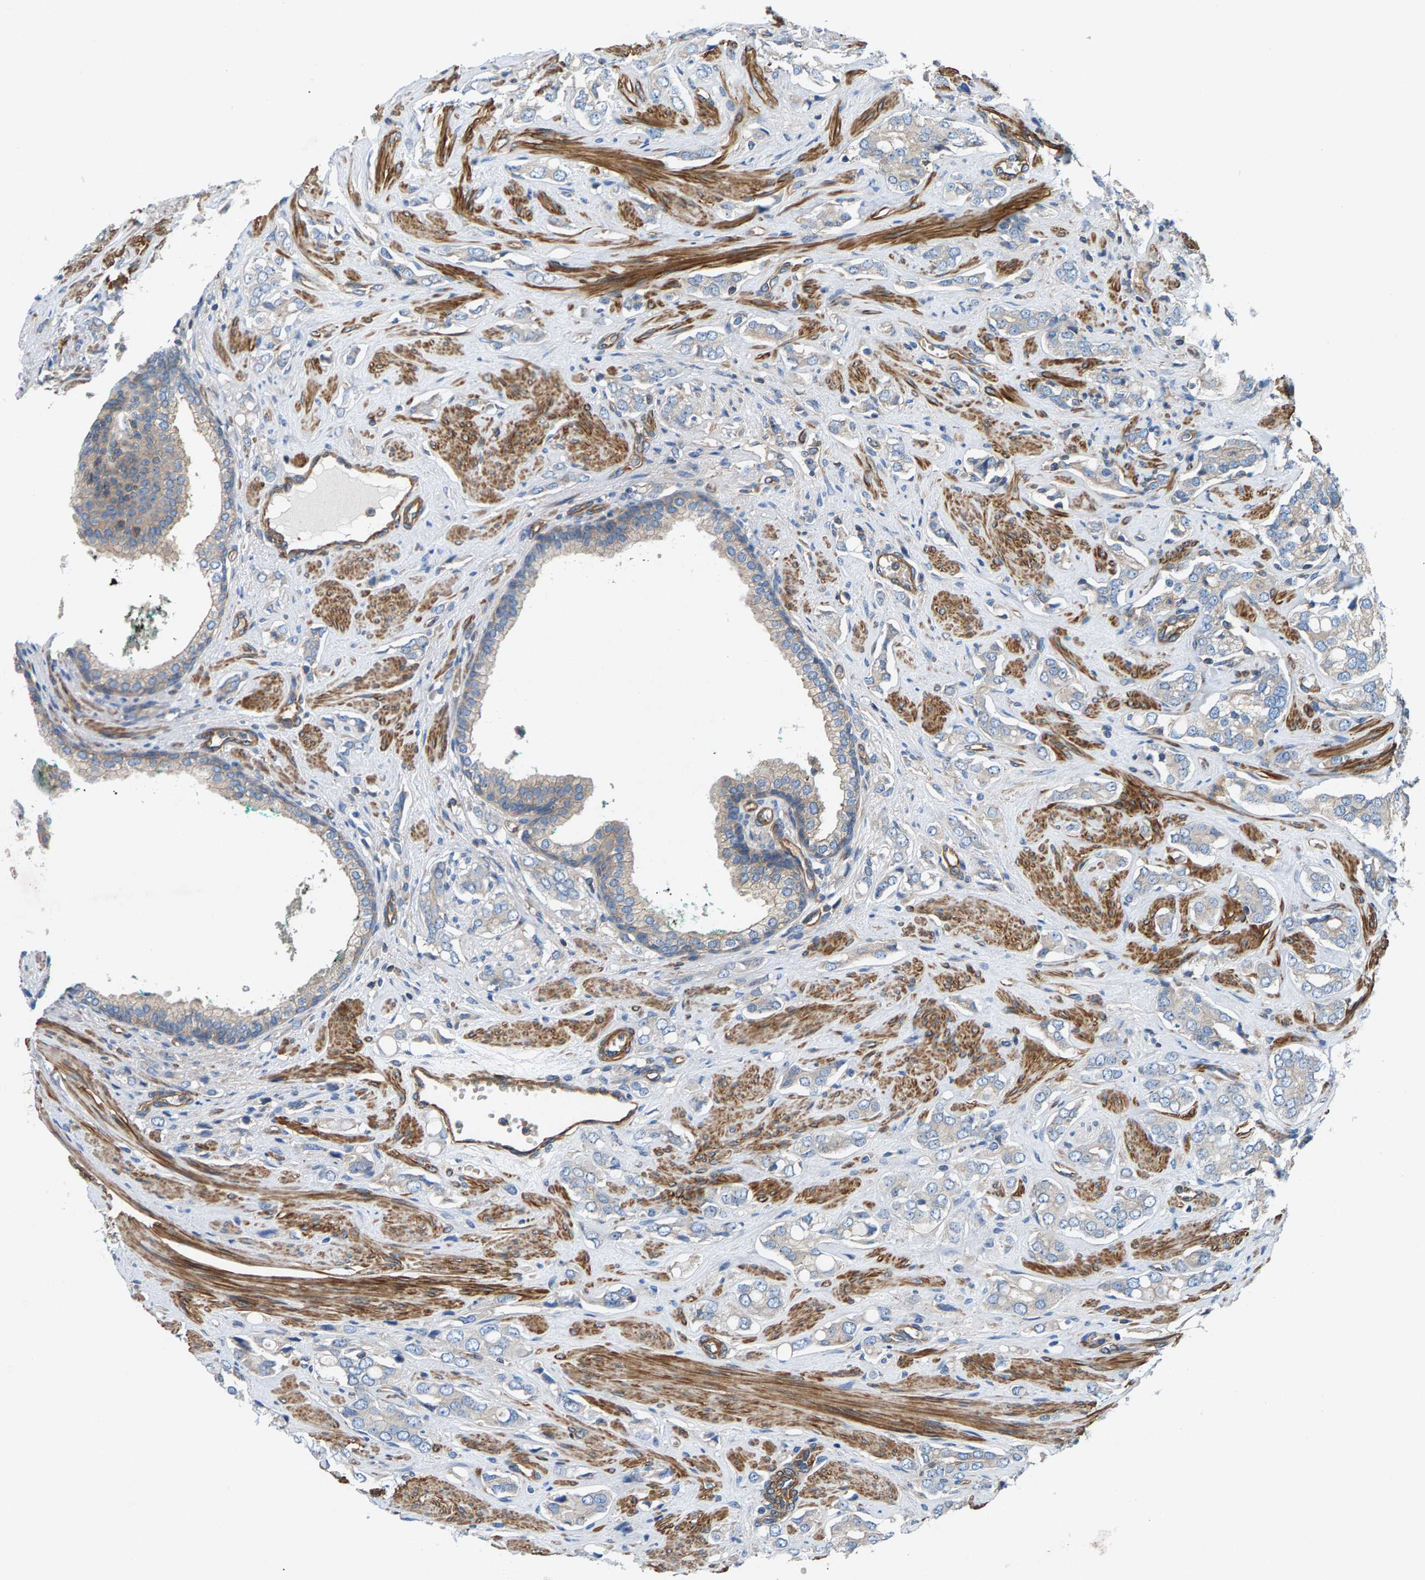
{"staining": {"intensity": "negative", "quantity": "none", "location": "none"}, "tissue": "prostate cancer", "cell_type": "Tumor cells", "image_type": "cancer", "snomed": [{"axis": "morphology", "description": "Adenocarcinoma, High grade"}, {"axis": "topography", "description": "Prostate"}], "caption": "Immunohistochemistry micrograph of neoplastic tissue: prostate adenocarcinoma (high-grade) stained with DAB (3,3'-diaminobenzidine) shows no significant protein positivity in tumor cells.", "gene": "PDCL", "patient": {"sex": "male", "age": 52}}